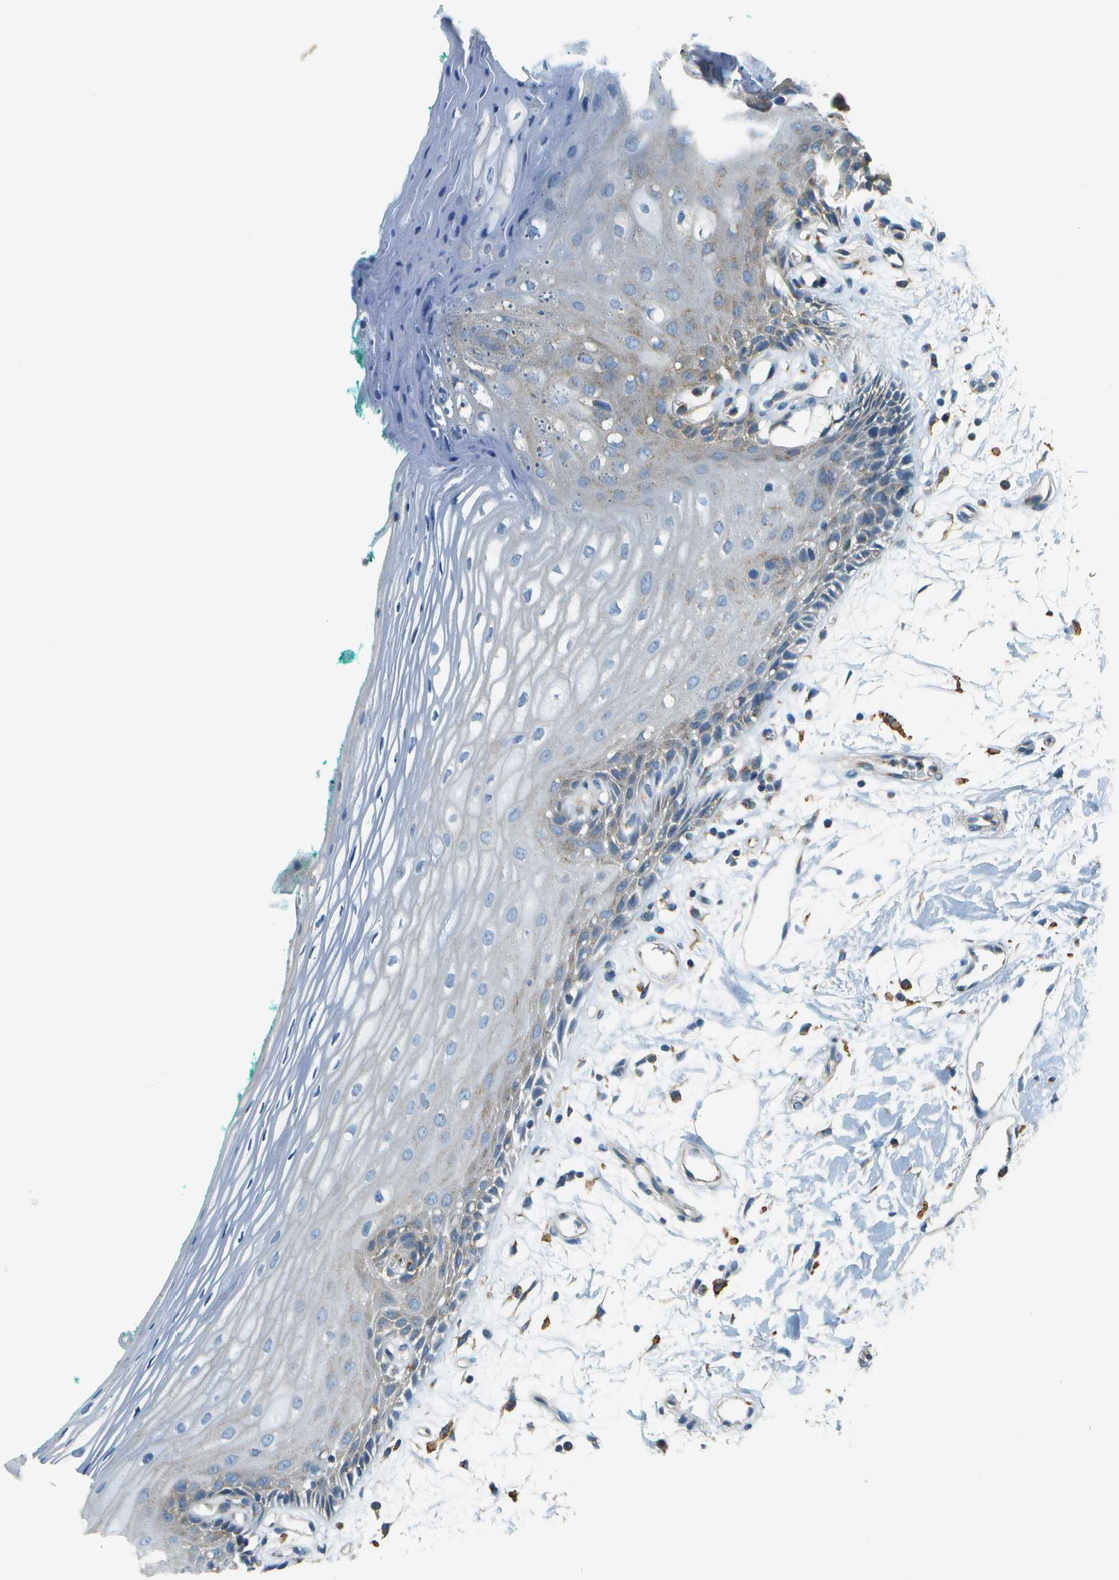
{"staining": {"intensity": "weak", "quantity": "<25%", "location": "cytoplasmic/membranous"}, "tissue": "oral mucosa", "cell_type": "Squamous epithelial cells", "image_type": "normal", "snomed": [{"axis": "morphology", "description": "Normal tissue, NOS"}, {"axis": "topography", "description": "Skeletal muscle"}, {"axis": "topography", "description": "Oral tissue"}, {"axis": "topography", "description": "Peripheral nerve tissue"}], "caption": "Squamous epithelial cells are negative for protein expression in normal human oral mucosa.", "gene": "CLTC", "patient": {"sex": "female", "age": 84}}